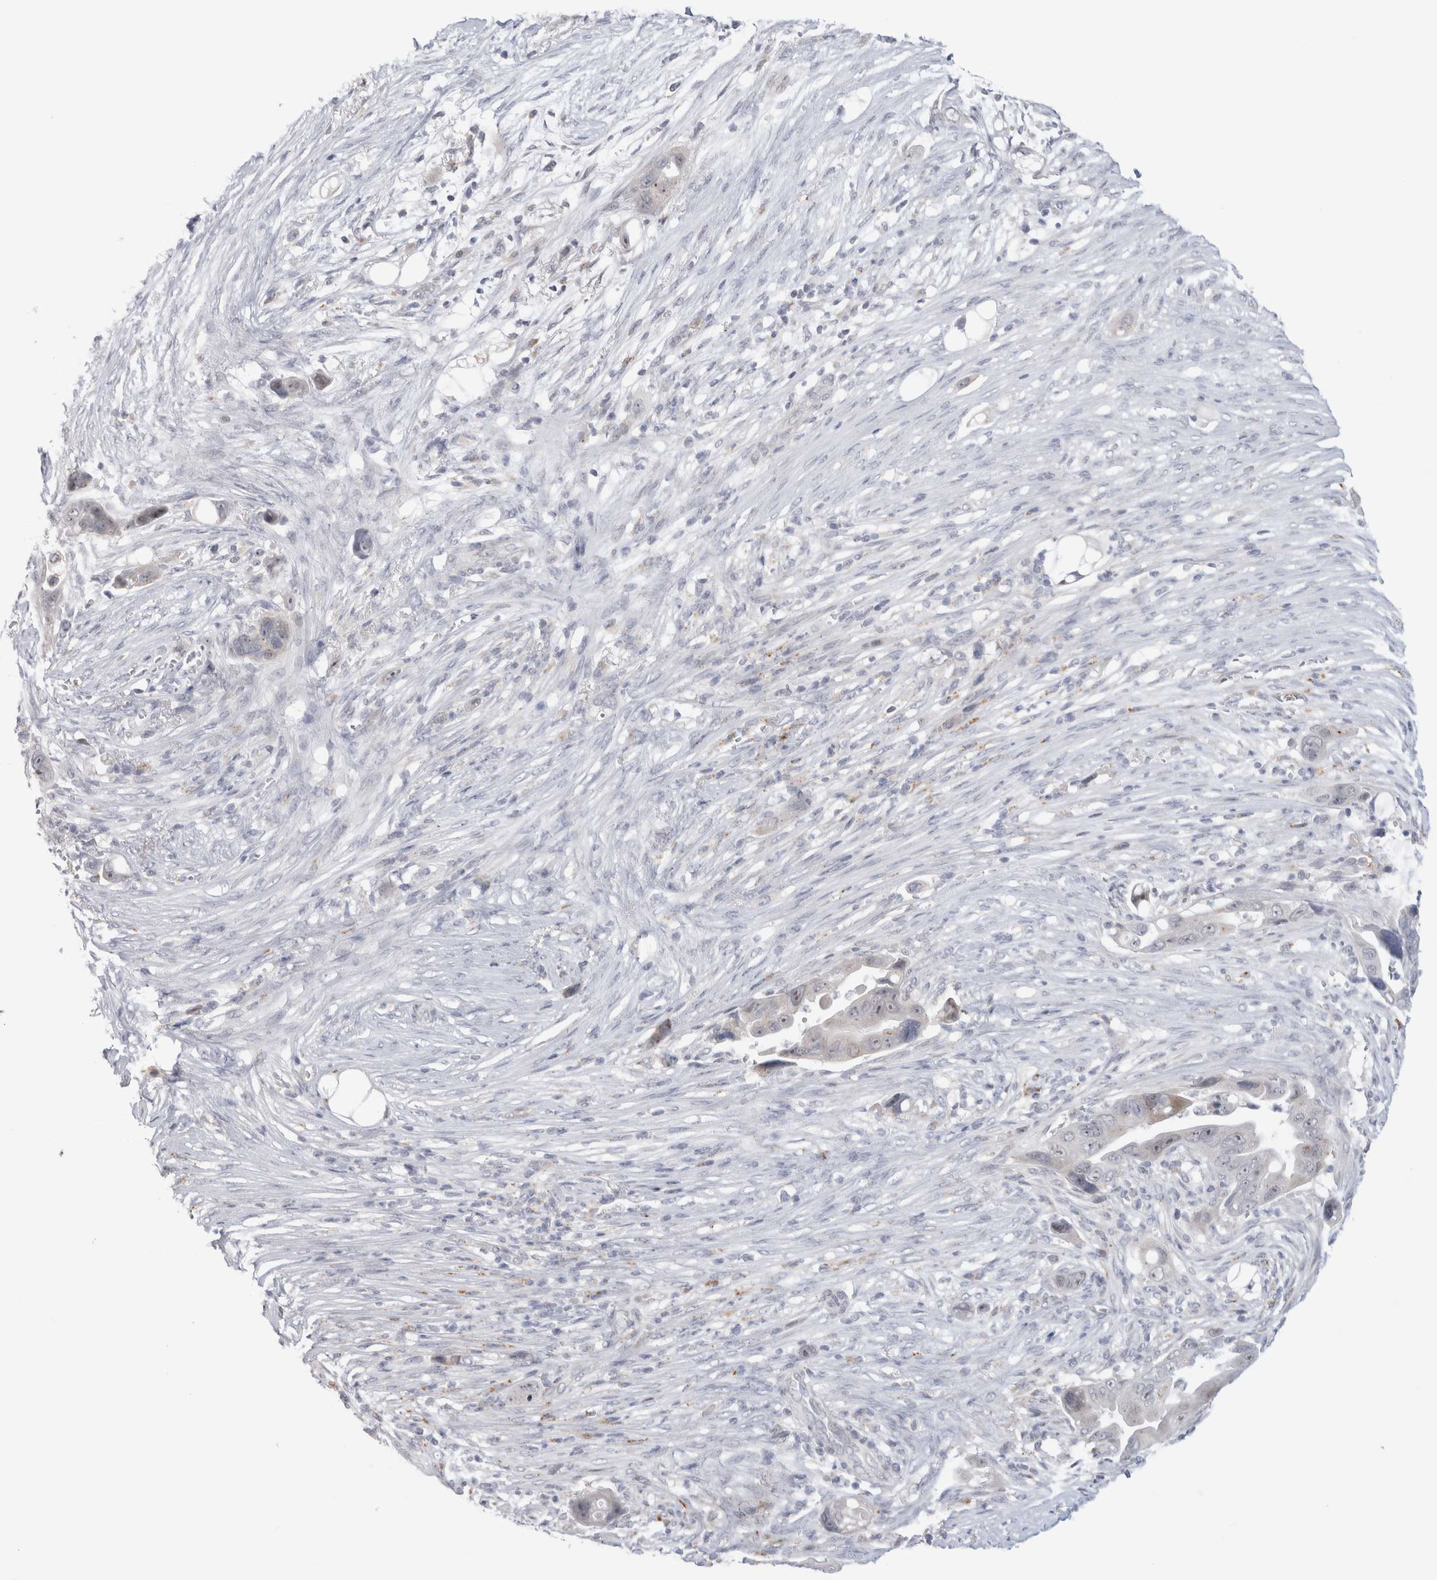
{"staining": {"intensity": "negative", "quantity": "none", "location": "none"}, "tissue": "pancreatic cancer", "cell_type": "Tumor cells", "image_type": "cancer", "snomed": [{"axis": "morphology", "description": "Adenocarcinoma, NOS"}, {"axis": "topography", "description": "Pancreas"}], "caption": "Tumor cells are negative for protein expression in human adenocarcinoma (pancreatic). (DAB (3,3'-diaminobenzidine) IHC with hematoxylin counter stain).", "gene": "ANKMY1", "patient": {"sex": "female", "age": 72}}